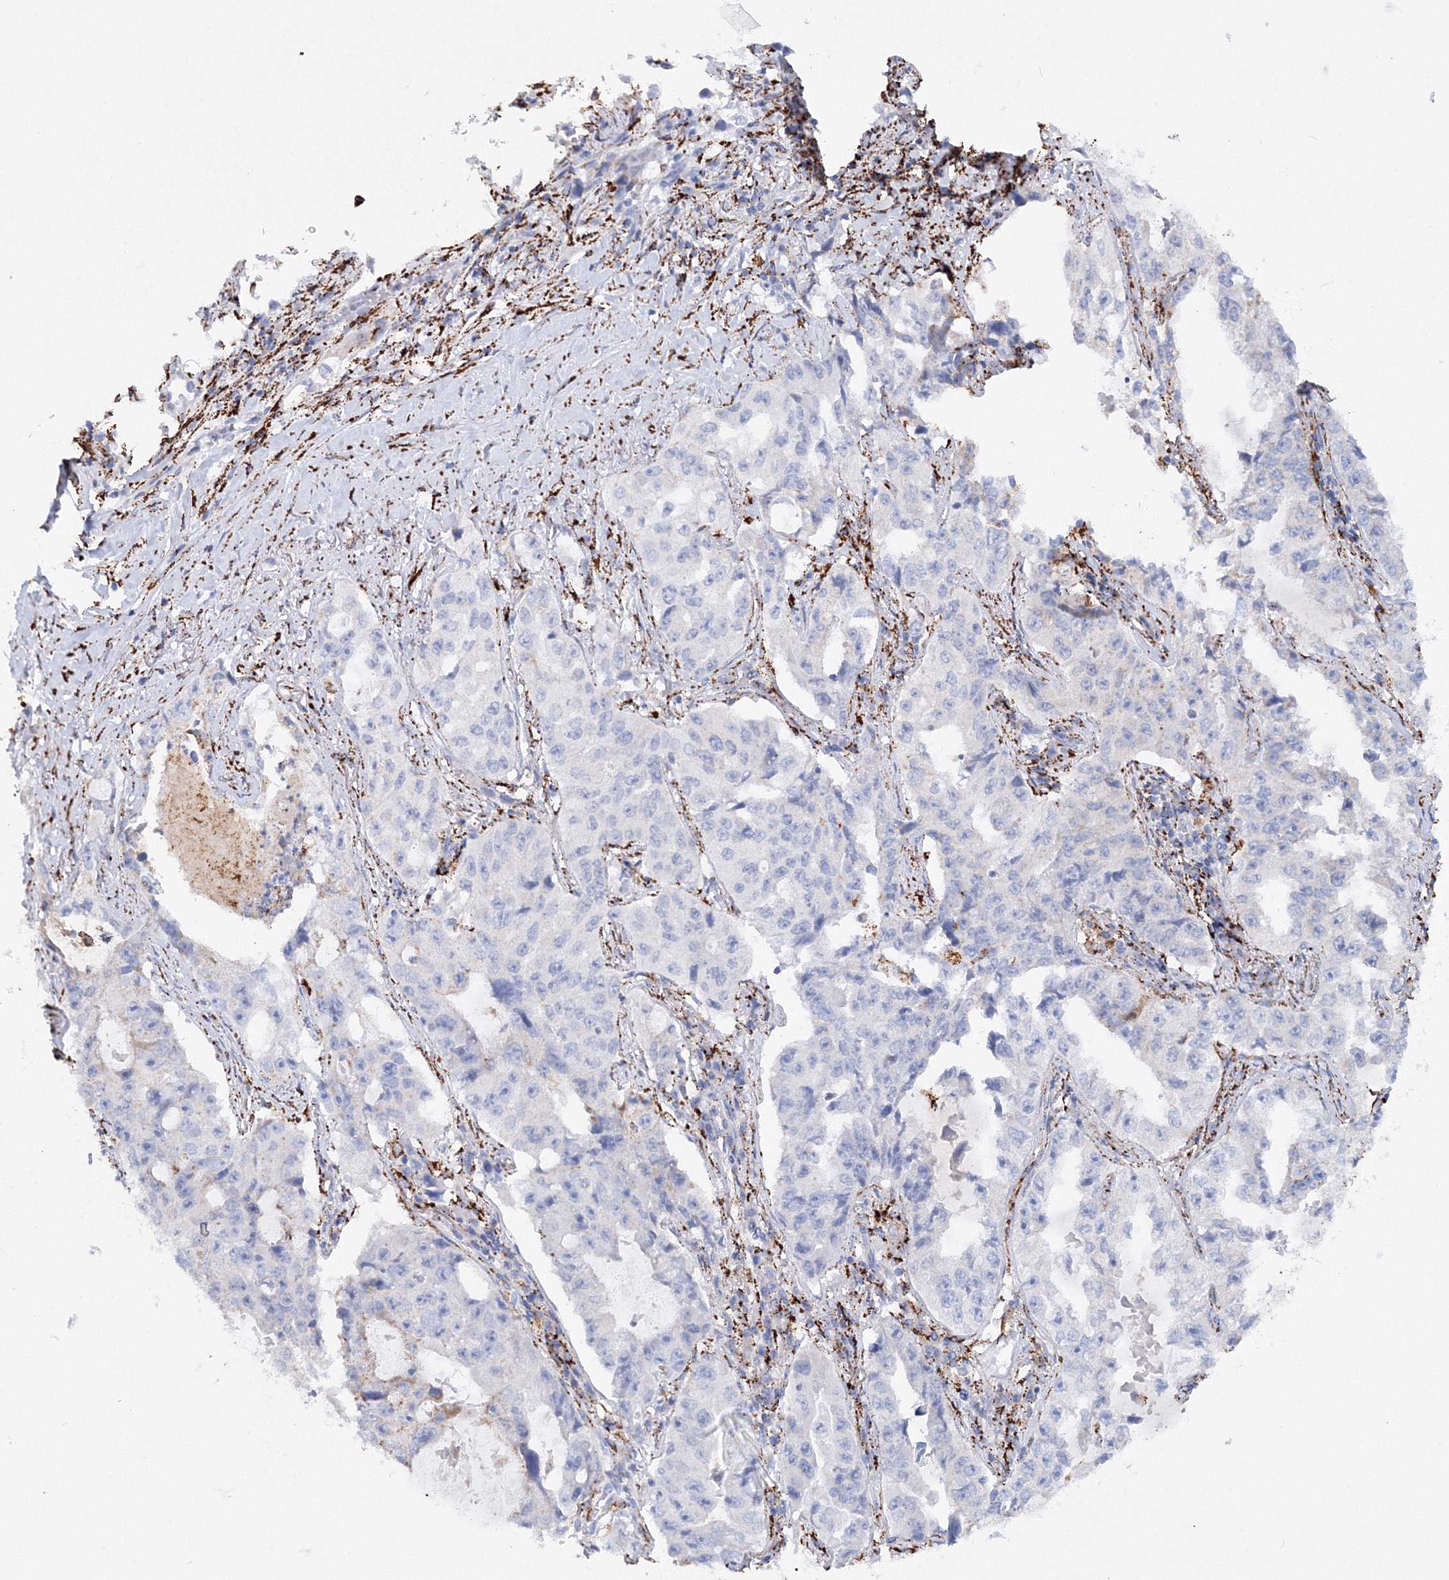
{"staining": {"intensity": "negative", "quantity": "none", "location": "none"}, "tissue": "lung cancer", "cell_type": "Tumor cells", "image_type": "cancer", "snomed": [{"axis": "morphology", "description": "Adenocarcinoma, NOS"}, {"axis": "topography", "description": "Lung"}], "caption": "Immunohistochemistry (IHC) of human adenocarcinoma (lung) exhibits no staining in tumor cells.", "gene": "MERTK", "patient": {"sex": "female", "age": 51}}